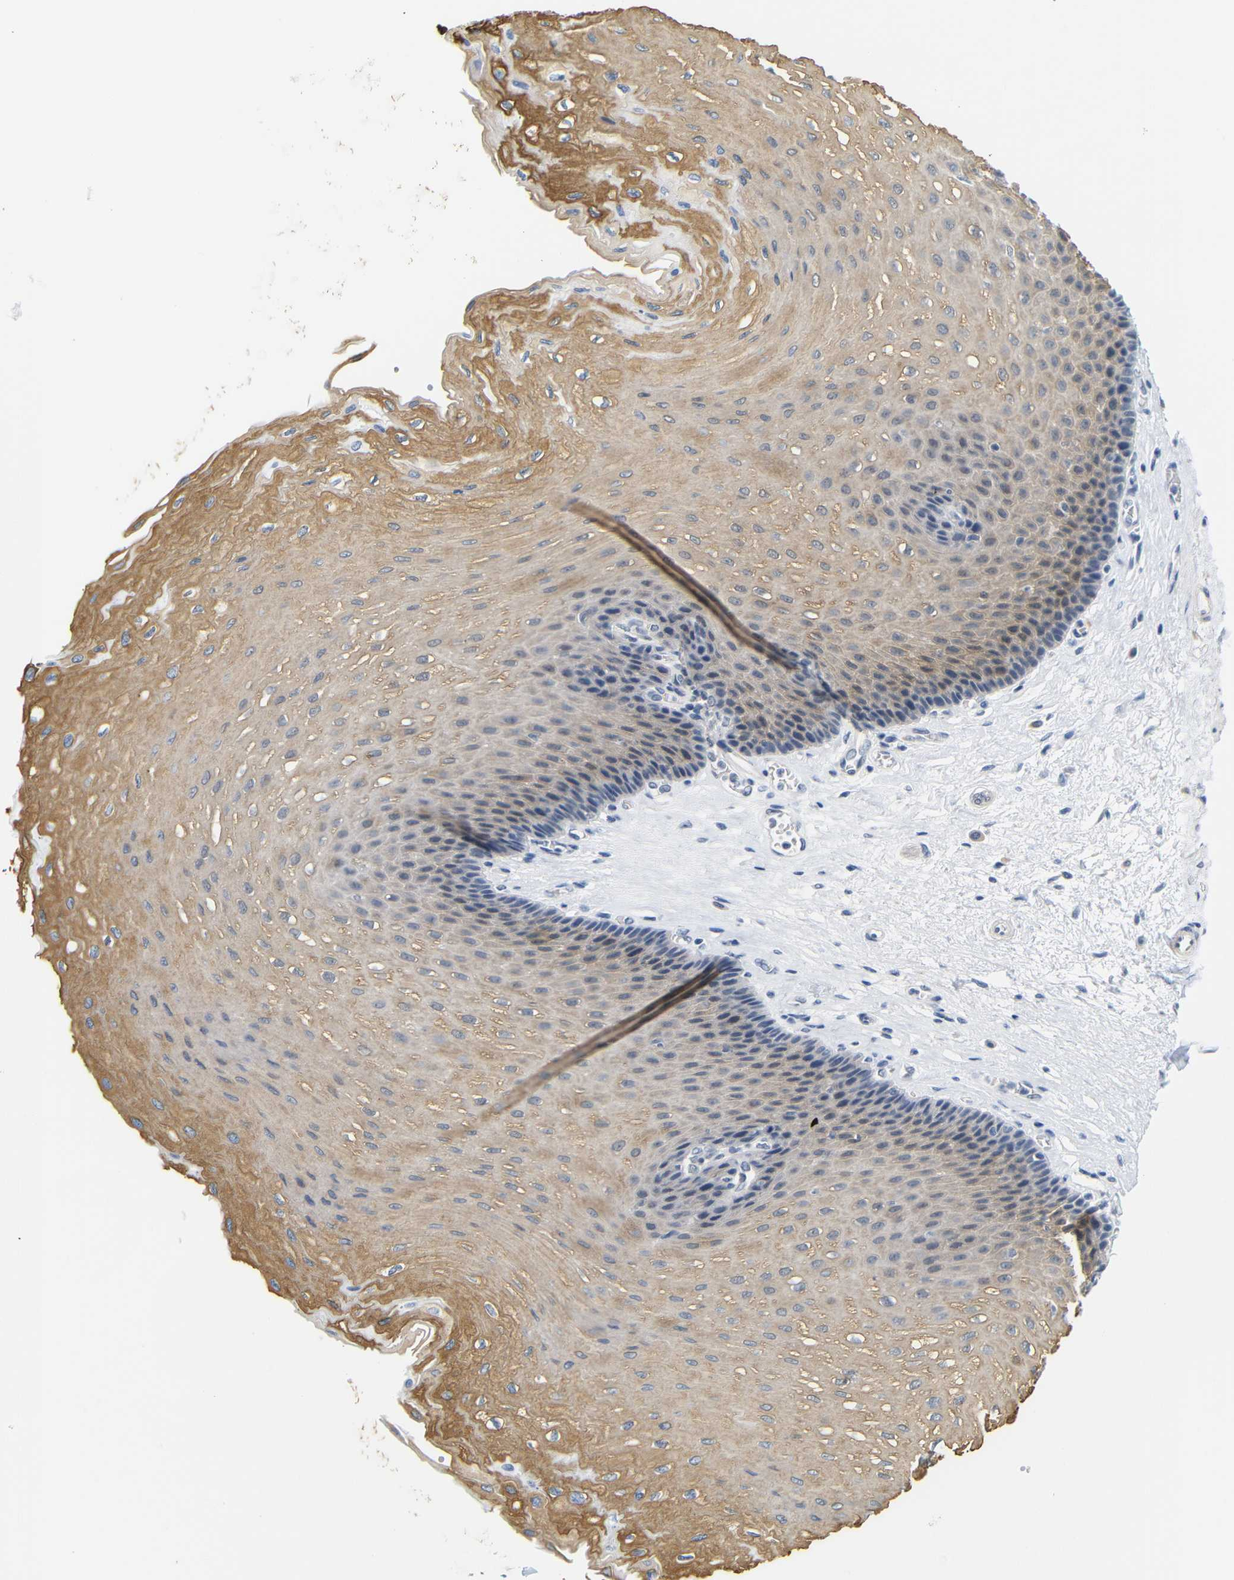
{"staining": {"intensity": "moderate", "quantity": ">75%", "location": "cytoplasmic/membranous"}, "tissue": "esophagus", "cell_type": "Squamous epithelial cells", "image_type": "normal", "snomed": [{"axis": "morphology", "description": "Normal tissue, NOS"}, {"axis": "topography", "description": "Esophagus"}], "caption": "Protein staining exhibits moderate cytoplasmic/membranous expression in about >75% of squamous epithelial cells in unremarkable esophagus. (DAB IHC, brown staining for protein, blue staining for nuclei).", "gene": "GJA5", "patient": {"sex": "female", "age": 72}}